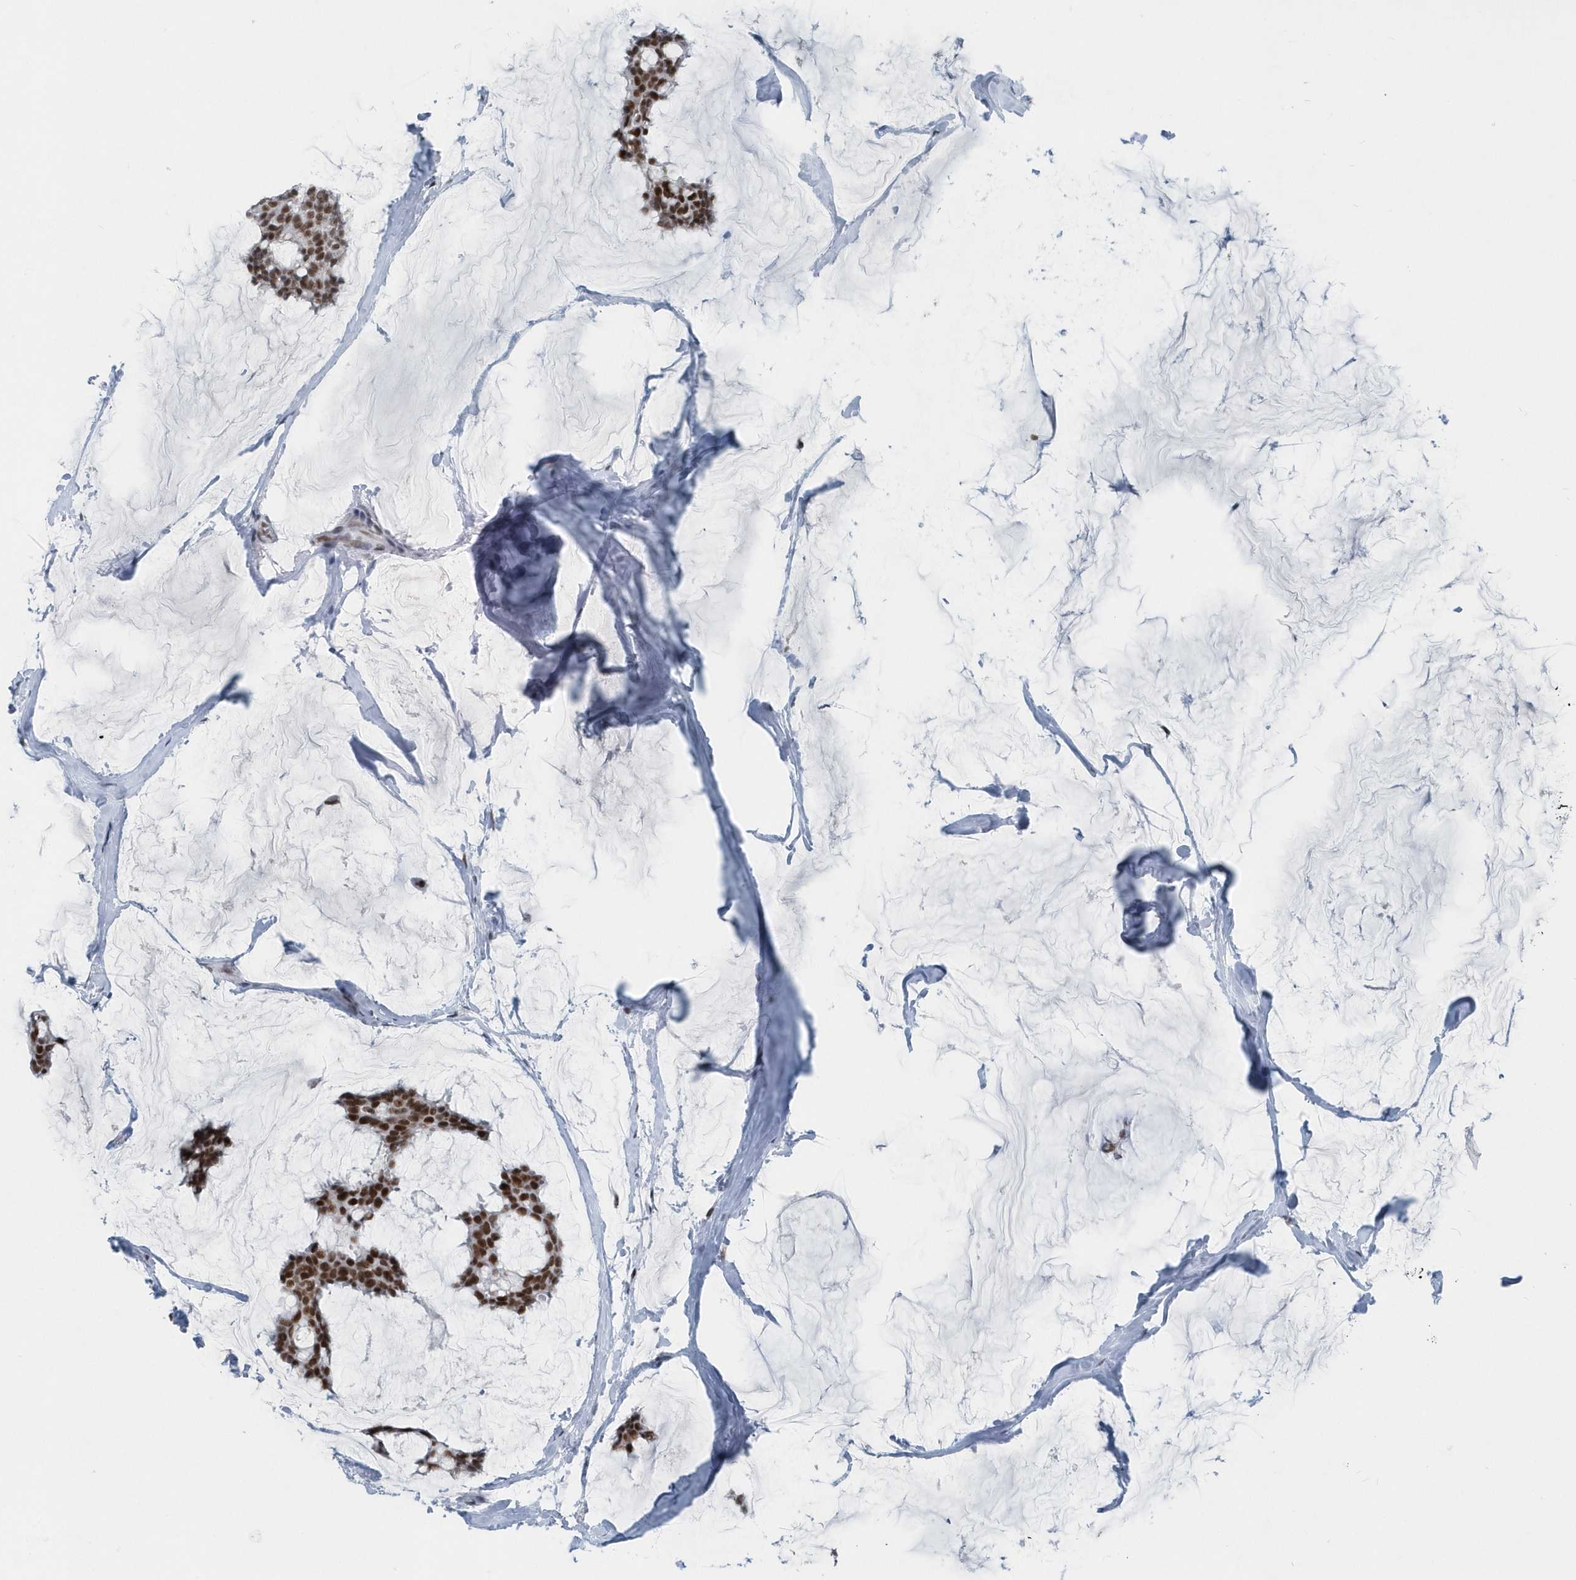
{"staining": {"intensity": "strong", "quantity": ">75%", "location": "nuclear"}, "tissue": "breast cancer", "cell_type": "Tumor cells", "image_type": "cancer", "snomed": [{"axis": "morphology", "description": "Duct carcinoma"}, {"axis": "topography", "description": "Breast"}], "caption": "An IHC histopathology image of neoplastic tissue is shown. Protein staining in brown highlights strong nuclear positivity in invasive ductal carcinoma (breast) within tumor cells.", "gene": "FIP1L1", "patient": {"sex": "female", "age": 93}}